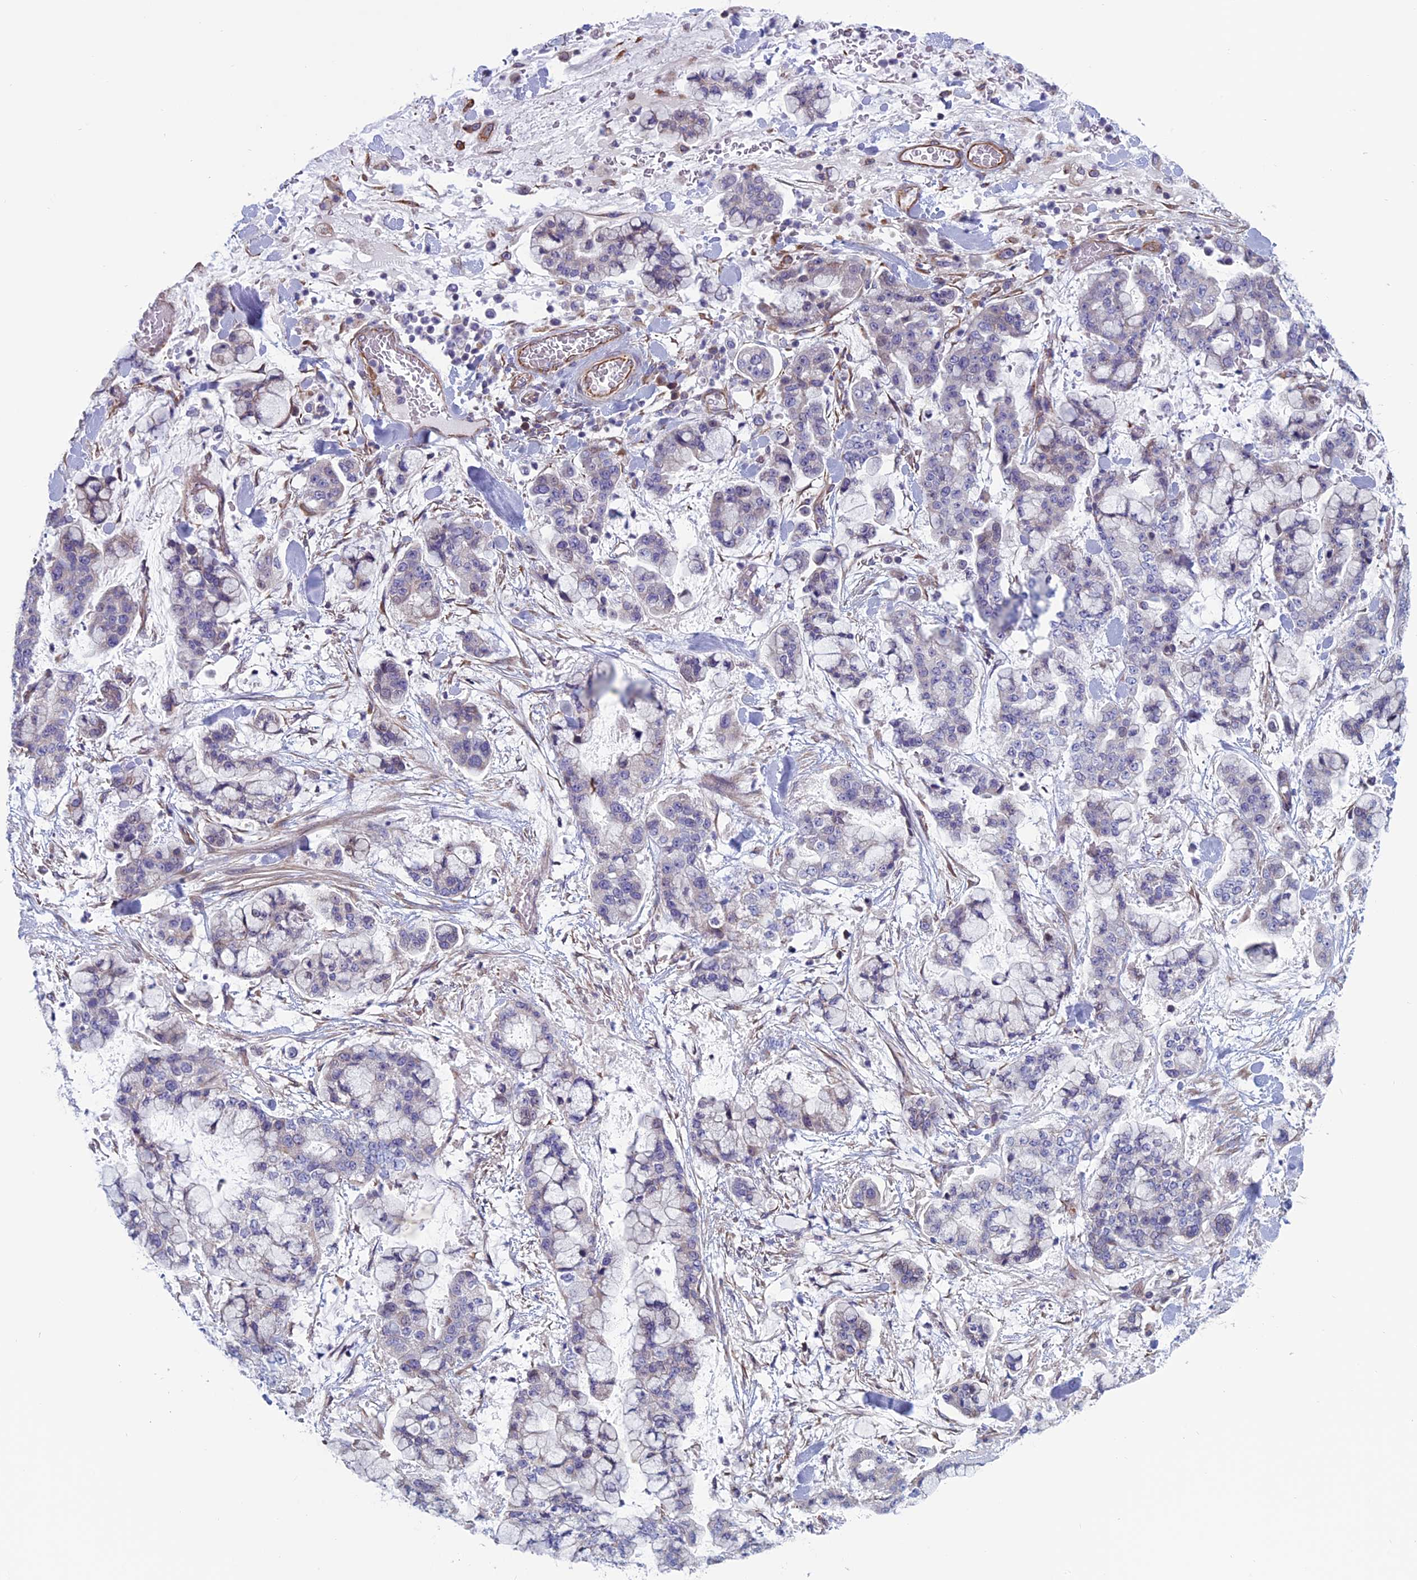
{"staining": {"intensity": "negative", "quantity": "none", "location": "none"}, "tissue": "stomach cancer", "cell_type": "Tumor cells", "image_type": "cancer", "snomed": [{"axis": "morphology", "description": "Normal tissue, NOS"}, {"axis": "morphology", "description": "Adenocarcinoma, NOS"}, {"axis": "topography", "description": "Stomach, upper"}, {"axis": "topography", "description": "Stomach"}], "caption": "Human stomach cancer stained for a protein using IHC shows no expression in tumor cells.", "gene": "BCL2L10", "patient": {"sex": "male", "age": 76}}